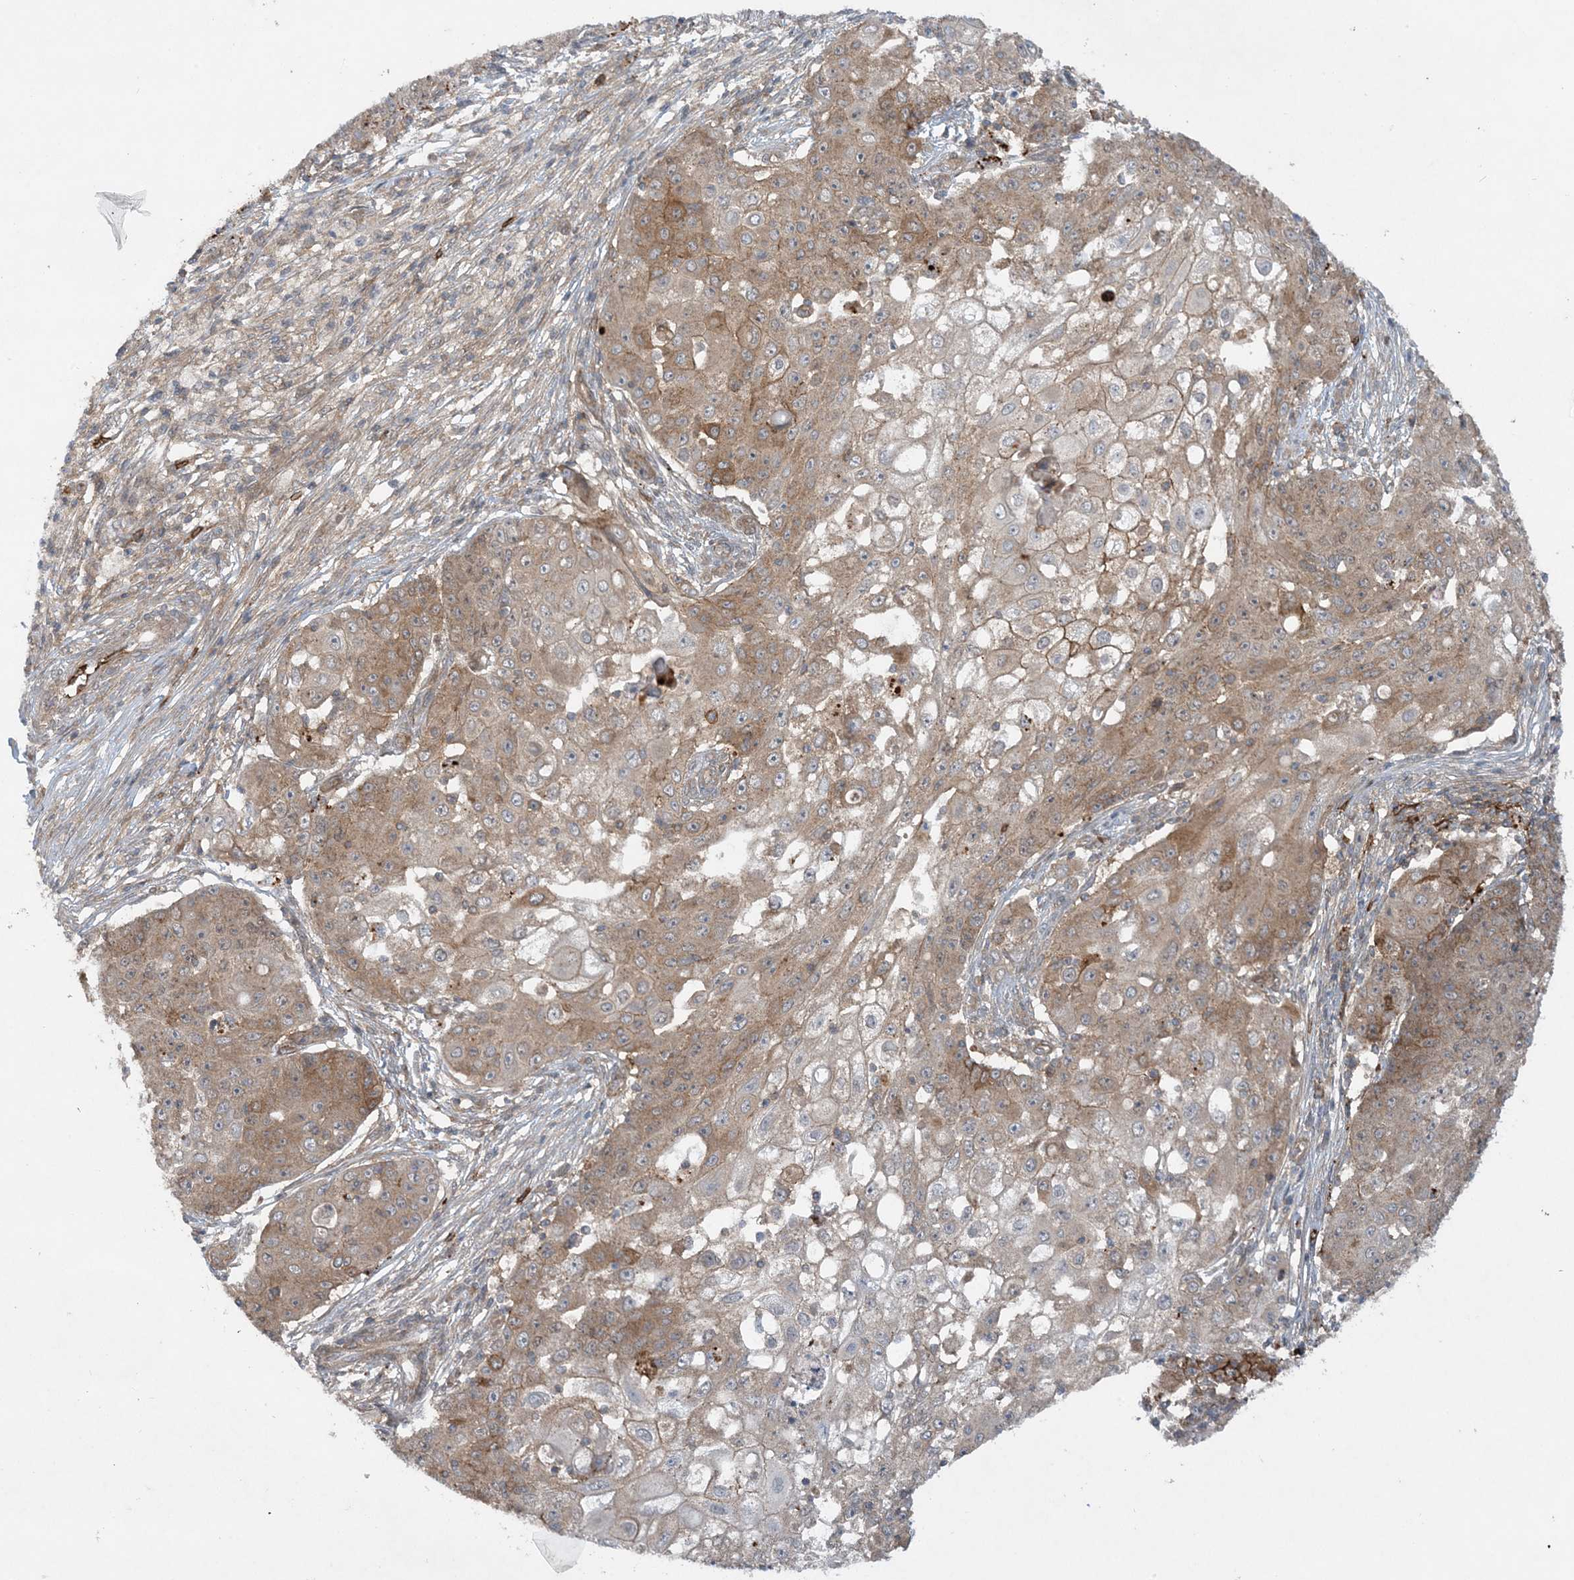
{"staining": {"intensity": "weak", "quantity": ">75%", "location": "cytoplasmic/membranous"}, "tissue": "ovarian cancer", "cell_type": "Tumor cells", "image_type": "cancer", "snomed": [{"axis": "morphology", "description": "Carcinoma, endometroid"}, {"axis": "topography", "description": "Ovary"}], "caption": "Protein expression analysis of endometroid carcinoma (ovarian) exhibits weak cytoplasmic/membranous positivity in approximately >75% of tumor cells.", "gene": "STAM2", "patient": {"sex": "female", "age": 42}}